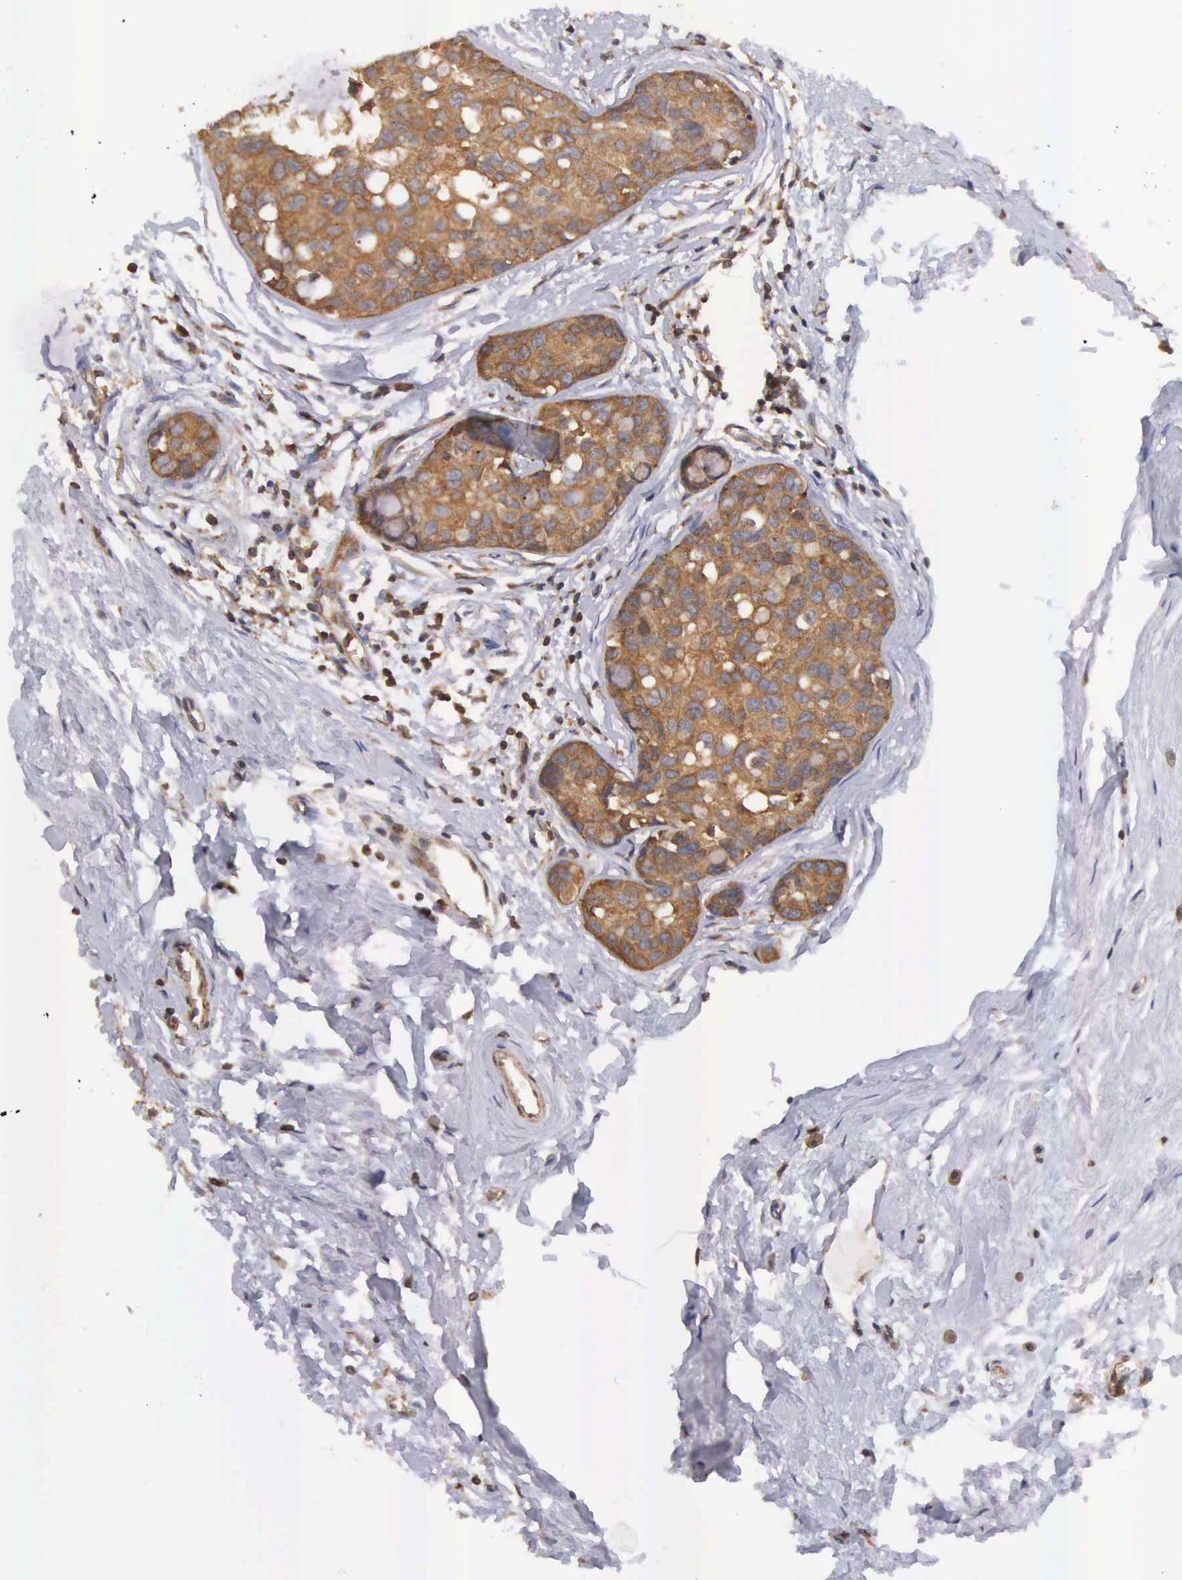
{"staining": {"intensity": "strong", "quantity": ">75%", "location": "cytoplasmic/membranous"}, "tissue": "breast cancer", "cell_type": "Tumor cells", "image_type": "cancer", "snomed": [{"axis": "morphology", "description": "Duct carcinoma"}, {"axis": "topography", "description": "Breast"}], "caption": "Immunohistochemistry (IHC) (DAB (3,3'-diaminobenzidine)) staining of human breast cancer reveals strong cytoplasmic/membranous protein staining in approximately >75% of tumor cells.", "gene": "DHRS1", "patient": {"sex": "female", "age": 69}}